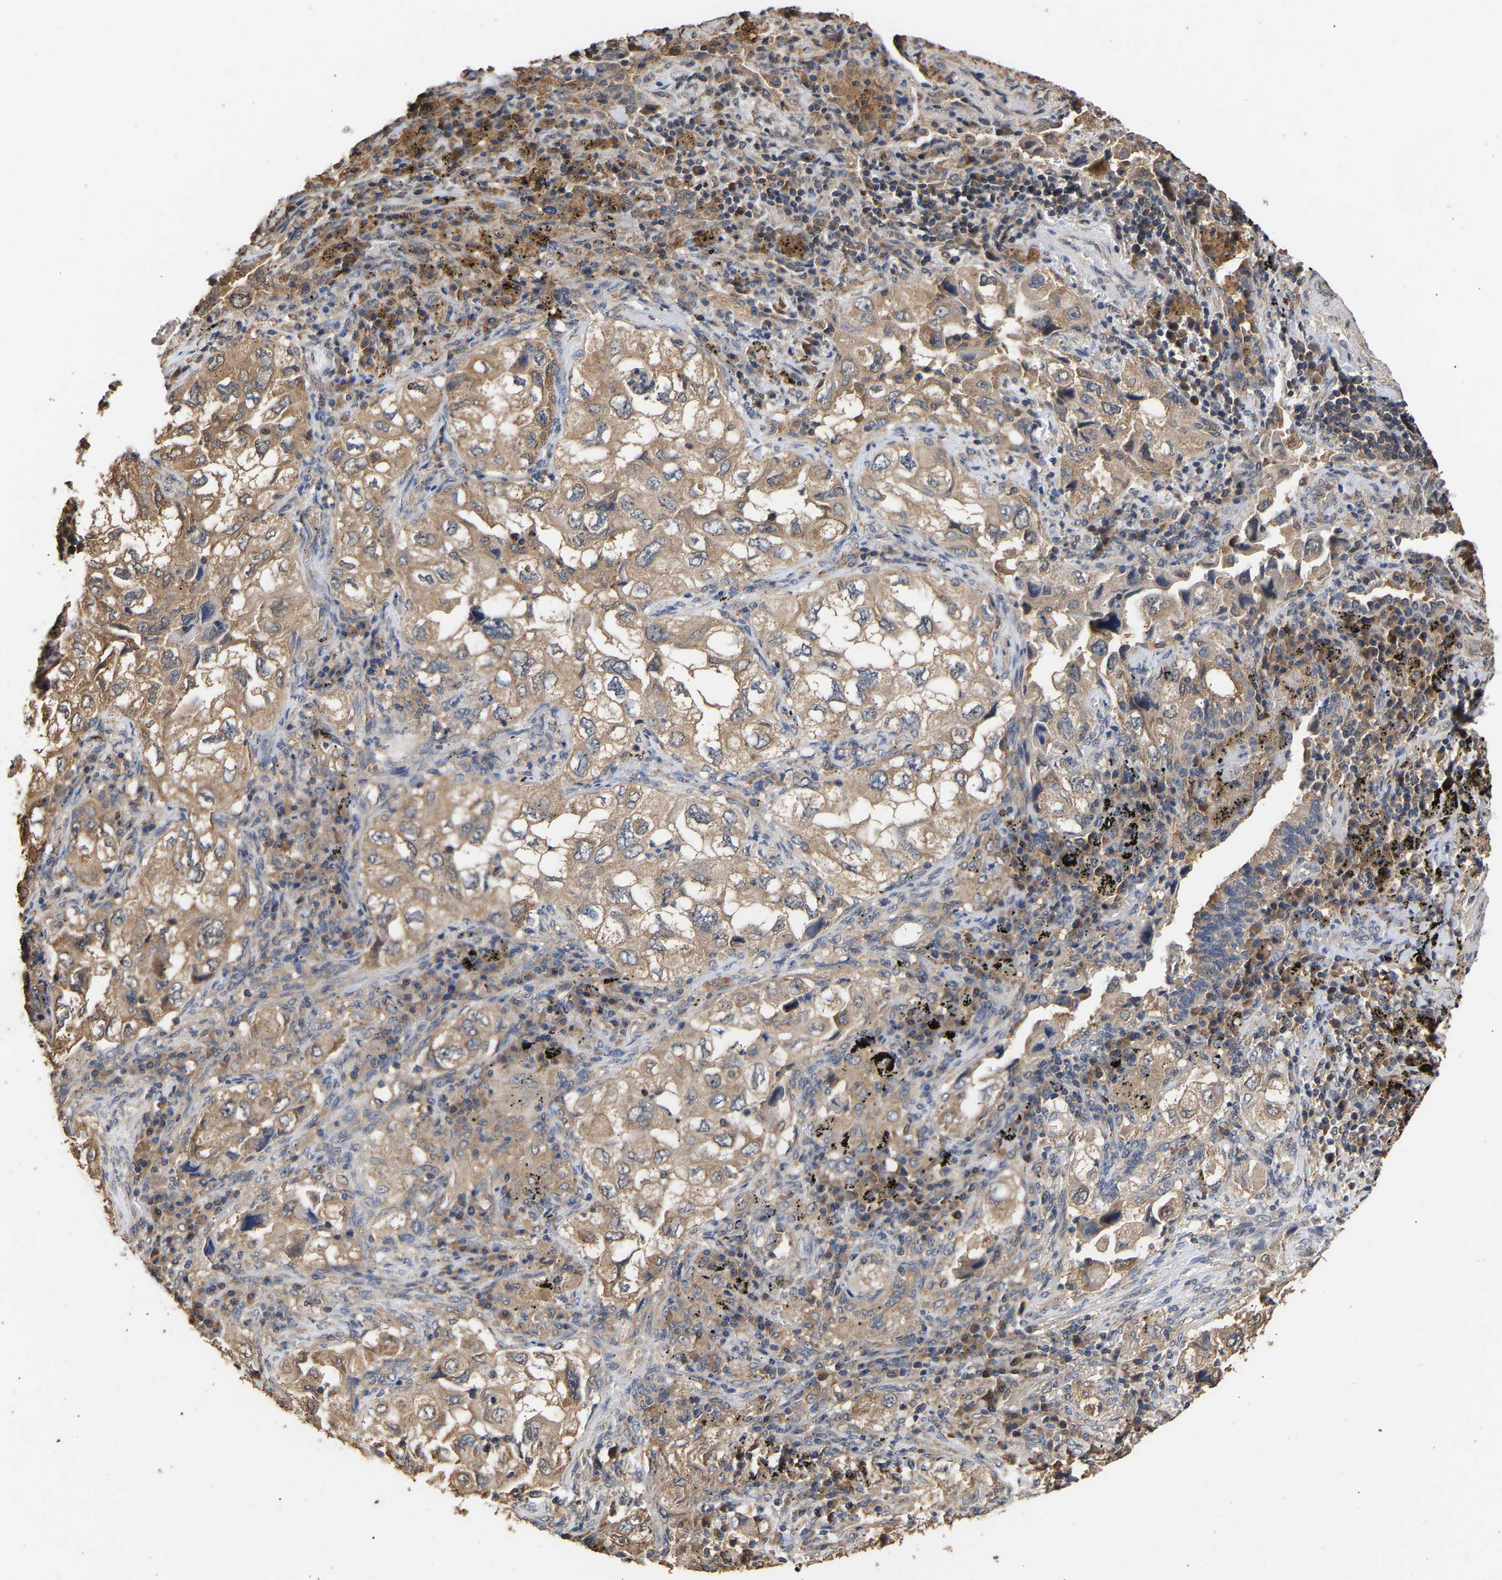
{"staining": {"intensity": "weak", "quantity": ">75%", "location": "cytoplasmic/membranous"}, "tissue": "lung cancer", "cell_type": "Tumor cells", "image_type": "cancer", "snomed": [{"axis": "morphology", "description": "Adenocarcinoma, NOS"}, {"axis": "topography", "description": "Lung"}], "caption": "Immunohistochemical staining of human adenocarcinoma (lung) reveals low levels of weak cytoplasmic/membranous protein expression in about >75% of tumor cells.", "gene": "ZNF26", "patient": {"sex": "male", "age": 64}}